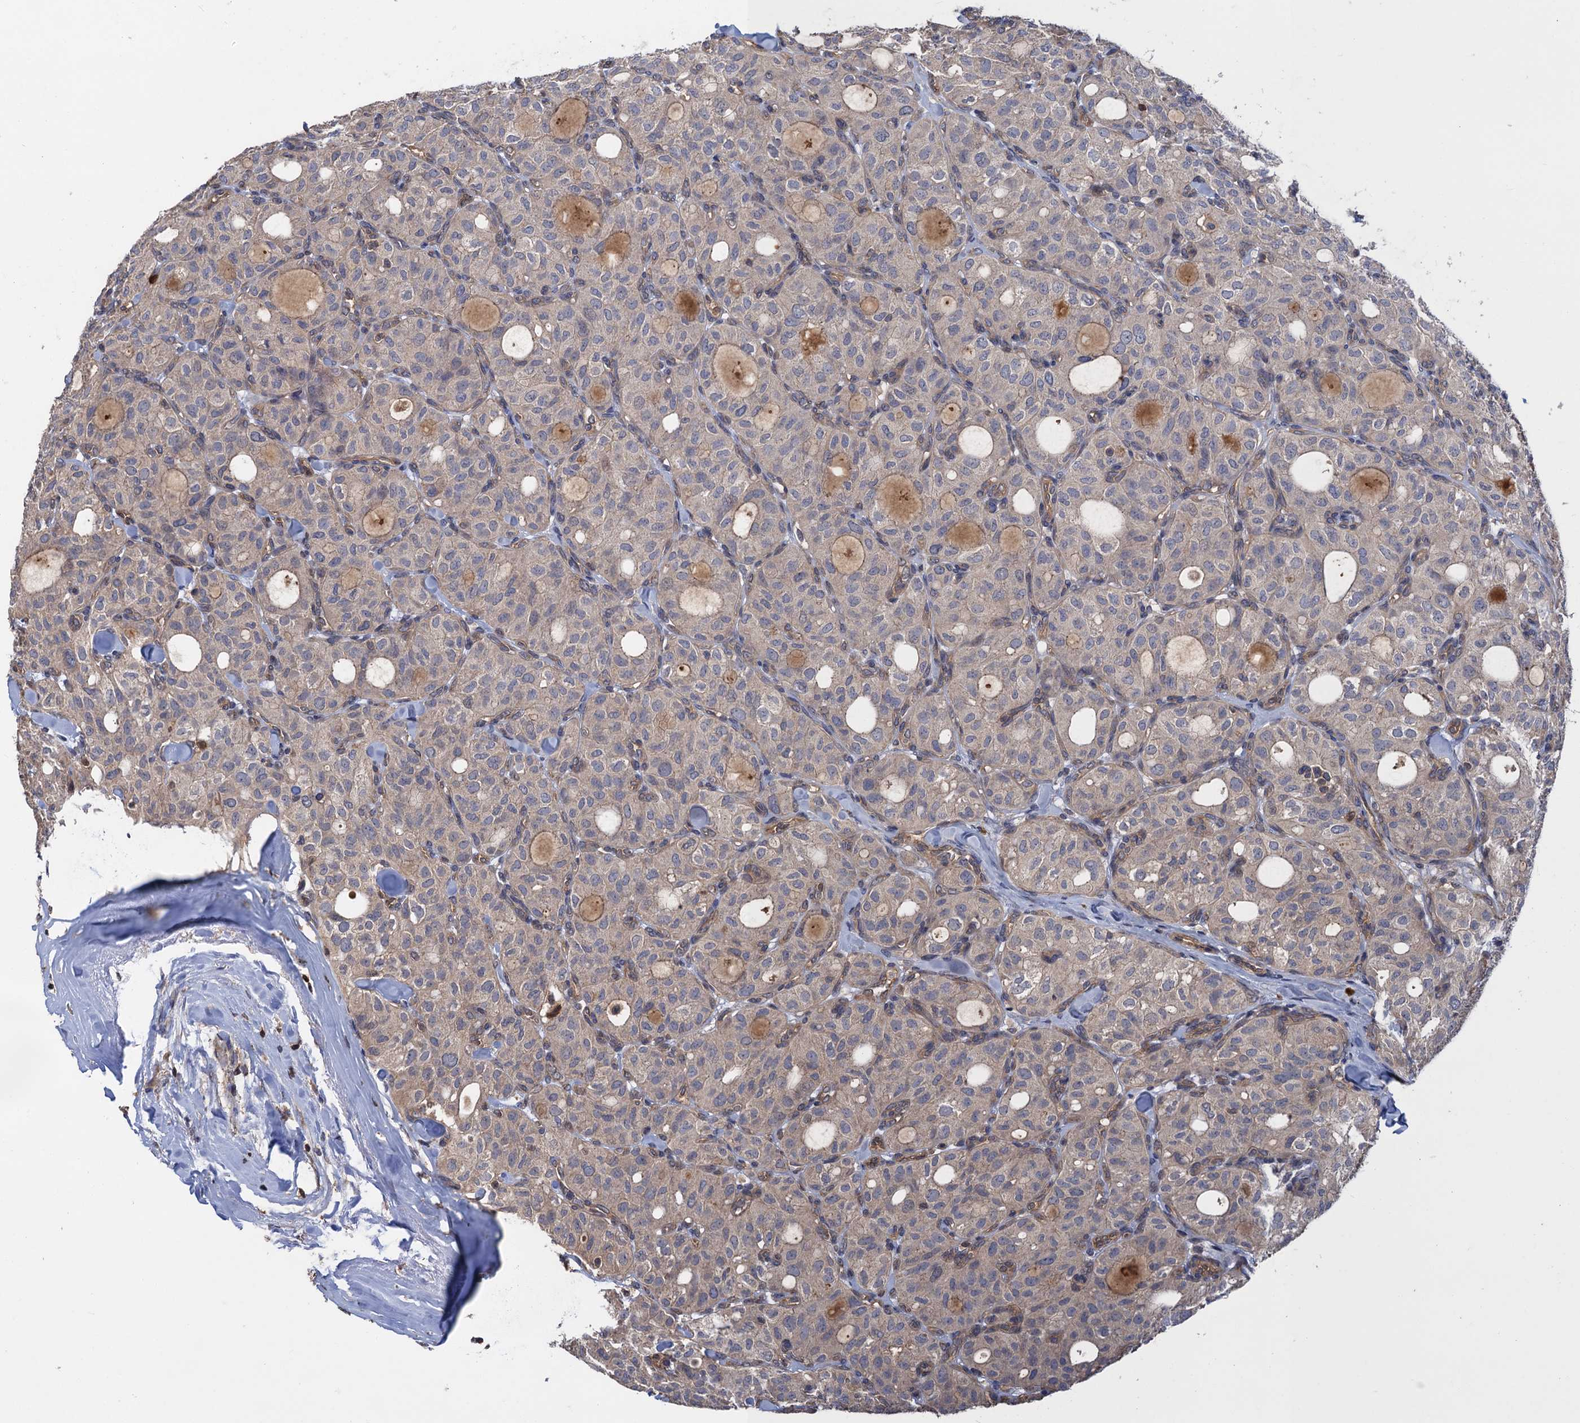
{"staining": {"intensity": "weak", "quantity": "<25%", "location": "cytoplasmic/membranous"}, "tissue": "thyroid cancer", "cell_type": "Tumor cells", "image_type": "cancer", "snomed": [{"axis": "morphology", "description": "Follicular adenoma carcinoma, NOS"}, {"axis": "topography", "description": "Thyroid gland"}], "caption": "High power microscopy micrograph of an immunohistochemistry (IHC) photomicrograph of follicular adenoma carcinoma (thyroid), revealing no significant positivity in tumor cells.", "gene": "DGKA", "patient": {"sex": "male", "age": 75}}